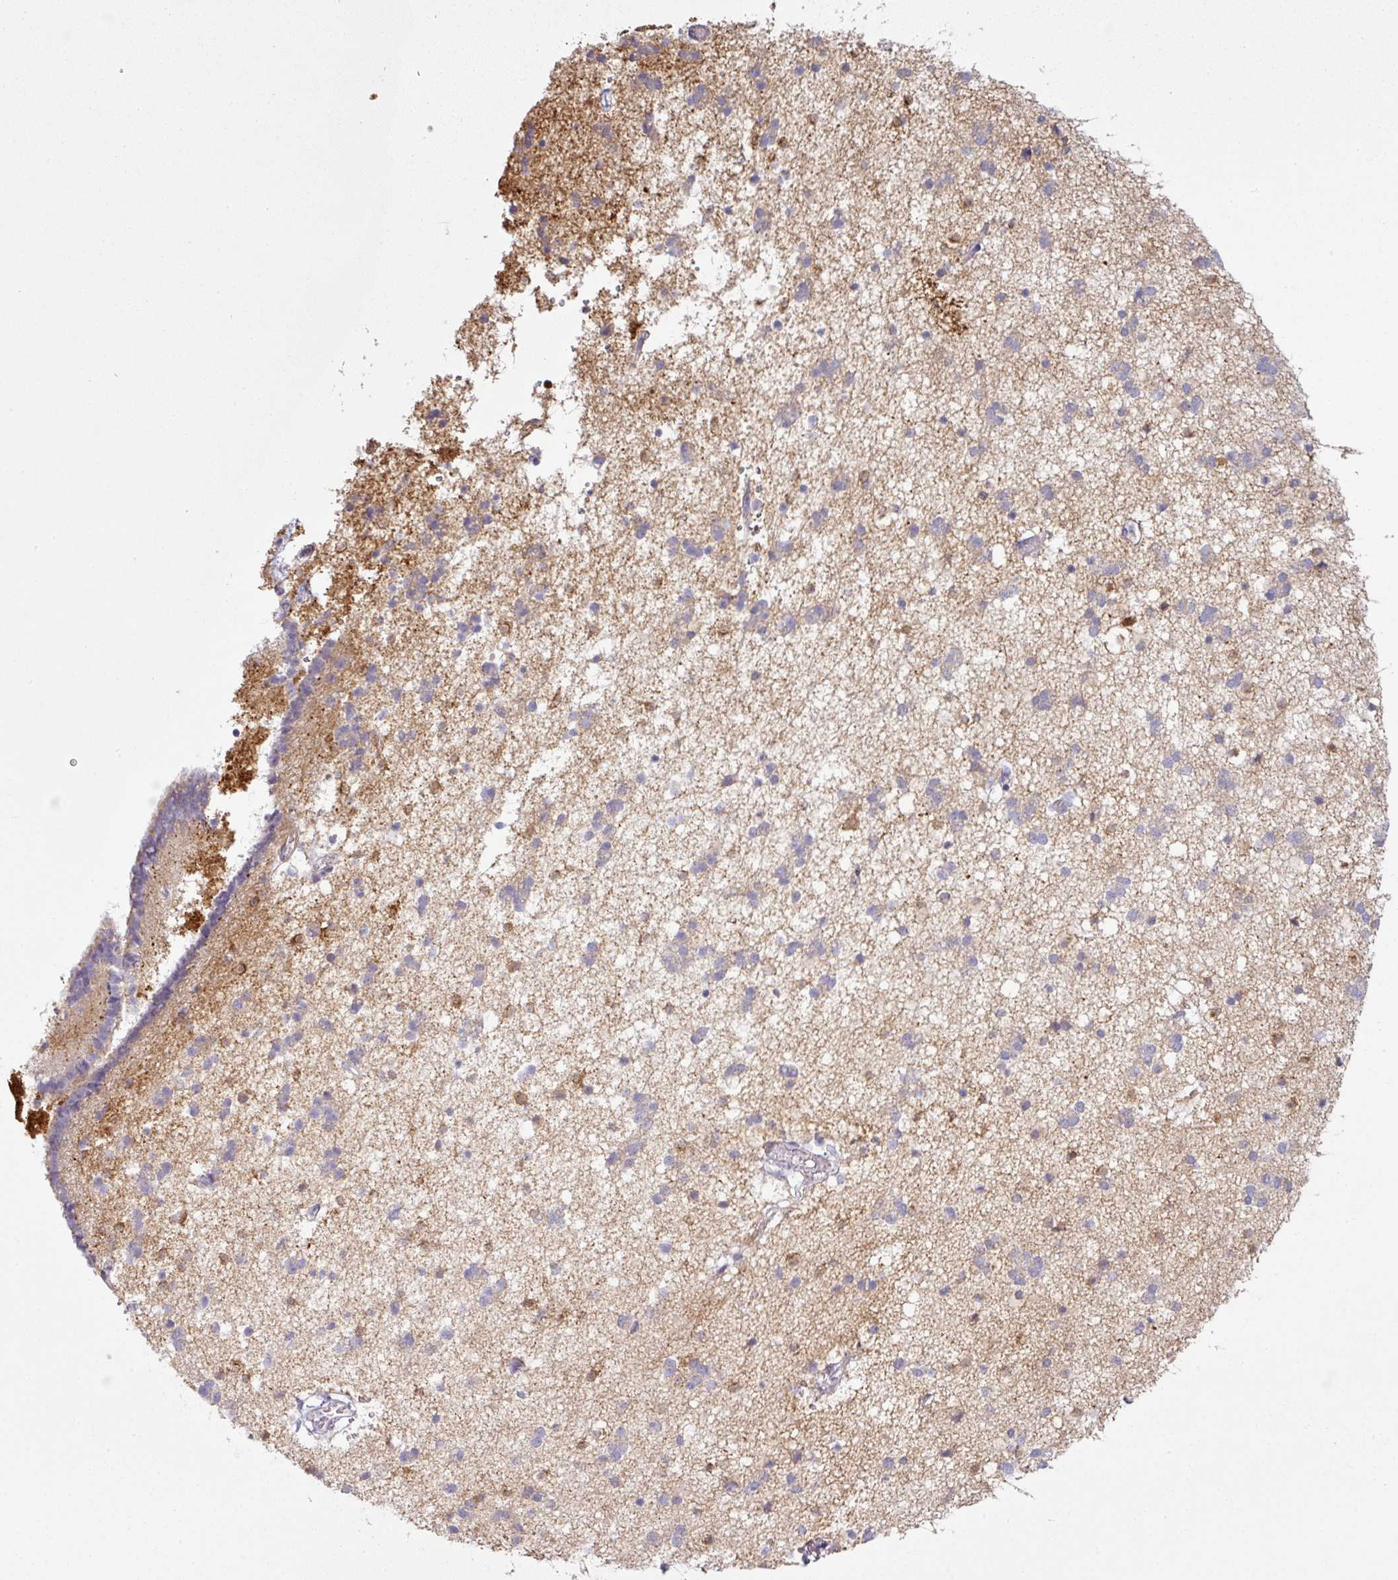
{"staining": {"intensity": "weak", "quantity": "<25%", "location": "cytoplasmic/membranous"}, "tissue": "caudate", "cell_type": "Glial cells", "image_type": "normal", "snomed": [{"axis": "morphology", "description": "Normal tissue, NOS"}, {"axis": "topography", "description": "Lateral ventricle wall"}], "caption": "Immunohistochemistry micrograph of benign caudate: caudate stained with DAB (3,3'-diaminobenzidine) demonstrates no significant protein staining in glial cells.", "gene": "CAMK2A", "patient": {"sex": "male", "age": 37}}